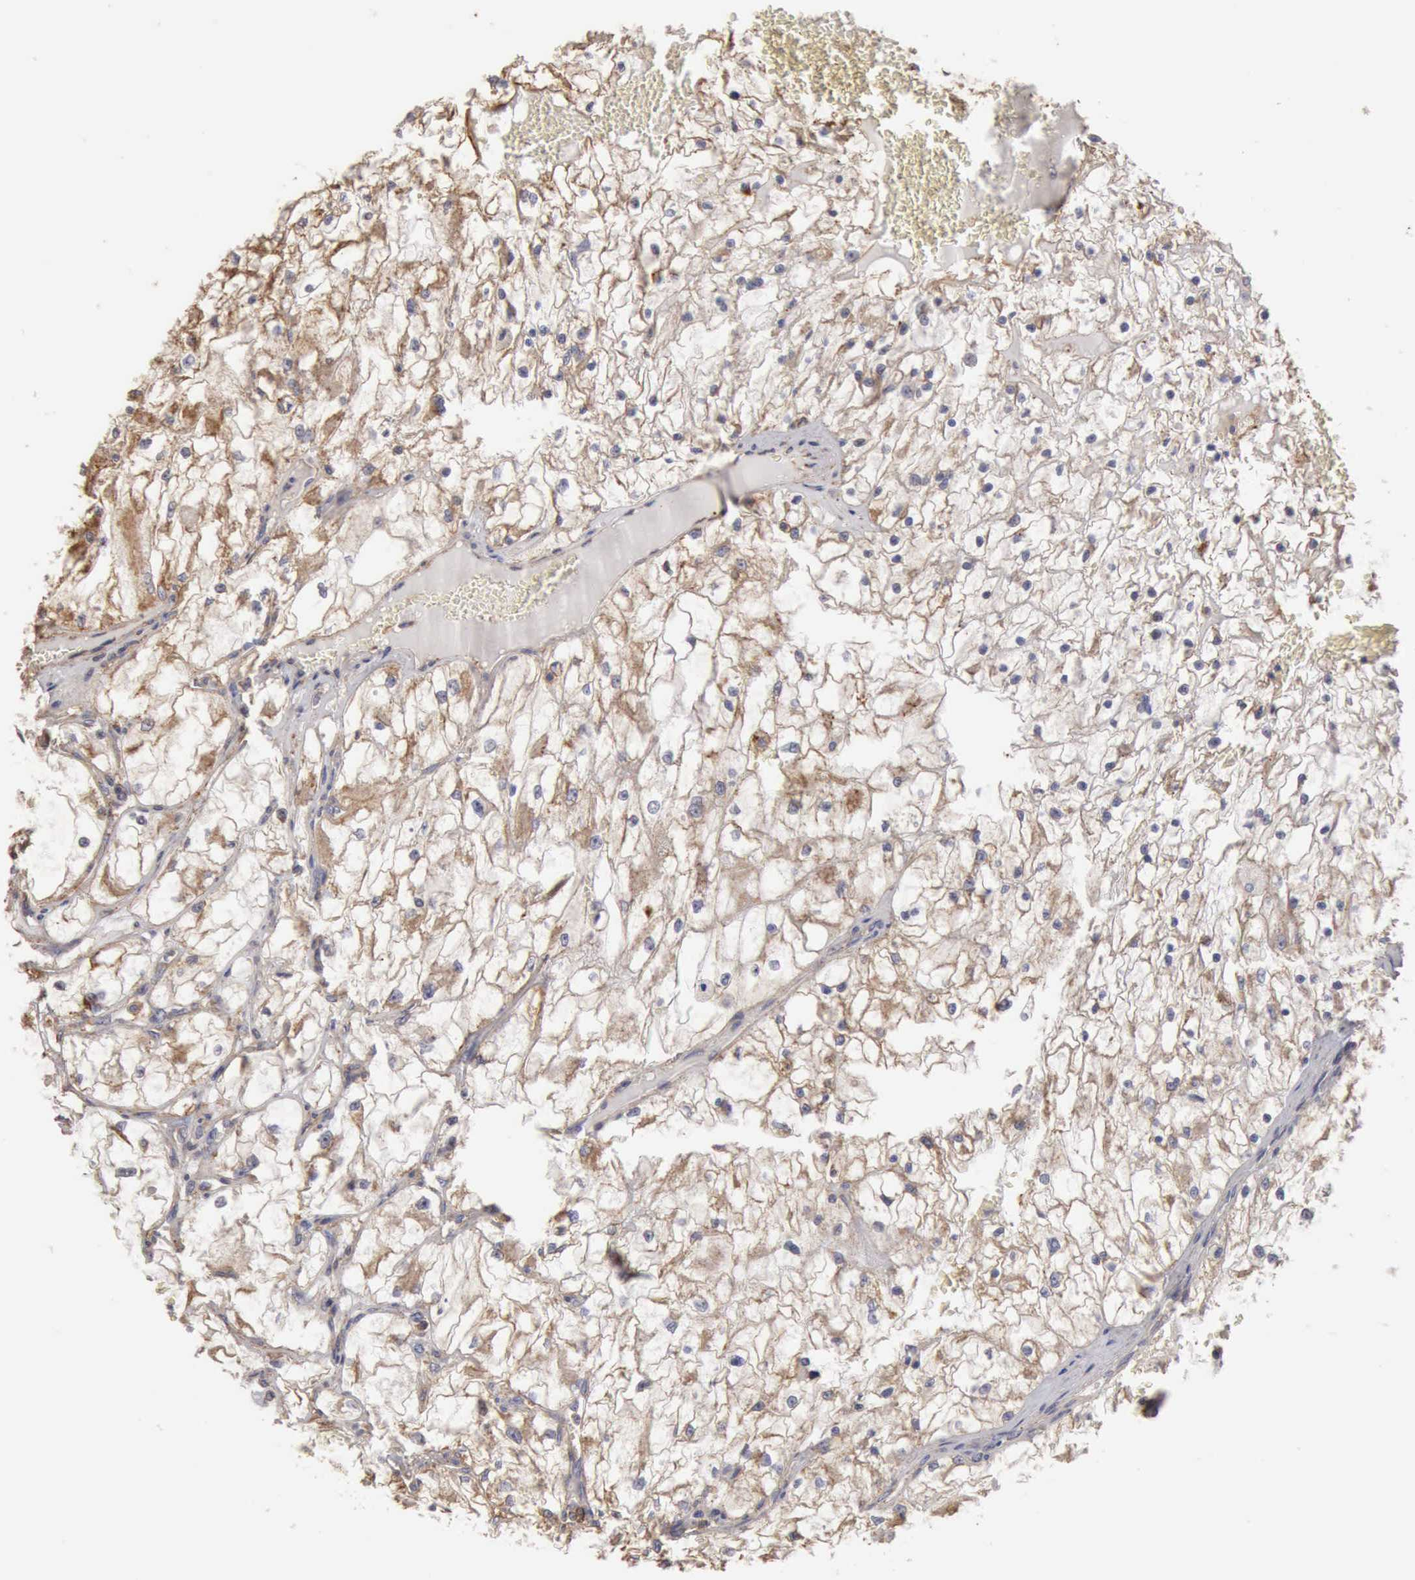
{"staining": {"intensity": "weak", "quantity": "<25%", "location": "cytoplasmic/membranous"}, "tissue": "renal cancer", "cell_type": "Tumor cells", "image_type": "cancer", "snomed": [{"axis": "morphology", "description": "Adenocarcinoma, NOS"}, {"axis": "topography", "description": "Kidney"}], "caption": "The micrograph reveals no significant positivity in tumor cells of renal cancer.", "gene": "GPR101", "patient": {"sex": "male", "age": 61}}